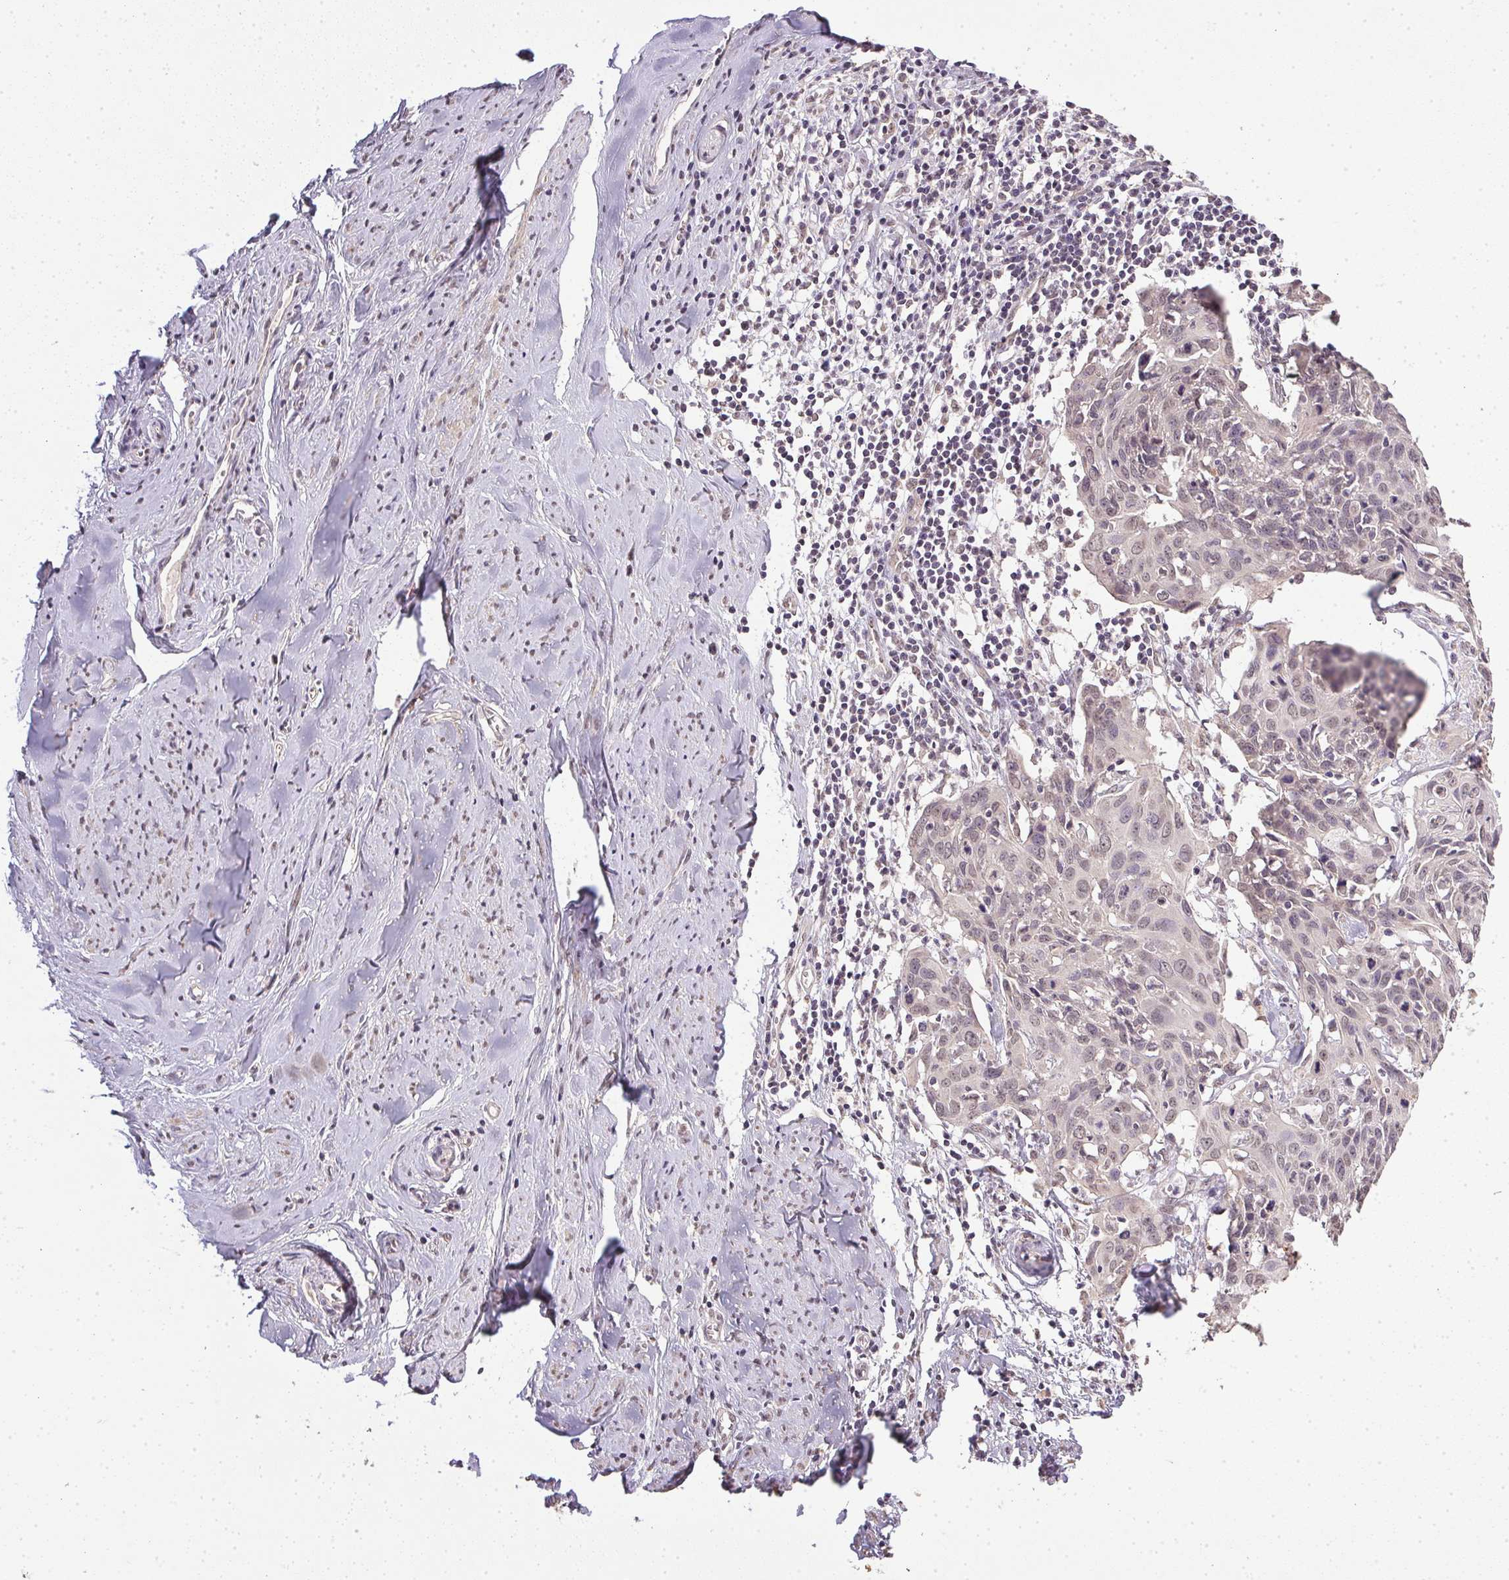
{"staining": {"intensity": "weak", "quantity": "<25%", "location": "nuclear"}, "tissue": "cervical cancer", "cell_type": "Tumor cells", "image_type": "cancer", "snomed": [{"axis": "morphology", "description": "Squamous cell carcinoma, NOS"}, {"axis": "topography", "description": "Cervix"}], "caption": "Immunohistochemistry of human cervical squamous cell carcinoma shows no expression in tumor cells. Nuclei are stained in blue.", "gene": "PPP4R4", "patient": {"sex": "female", "age": 62}}